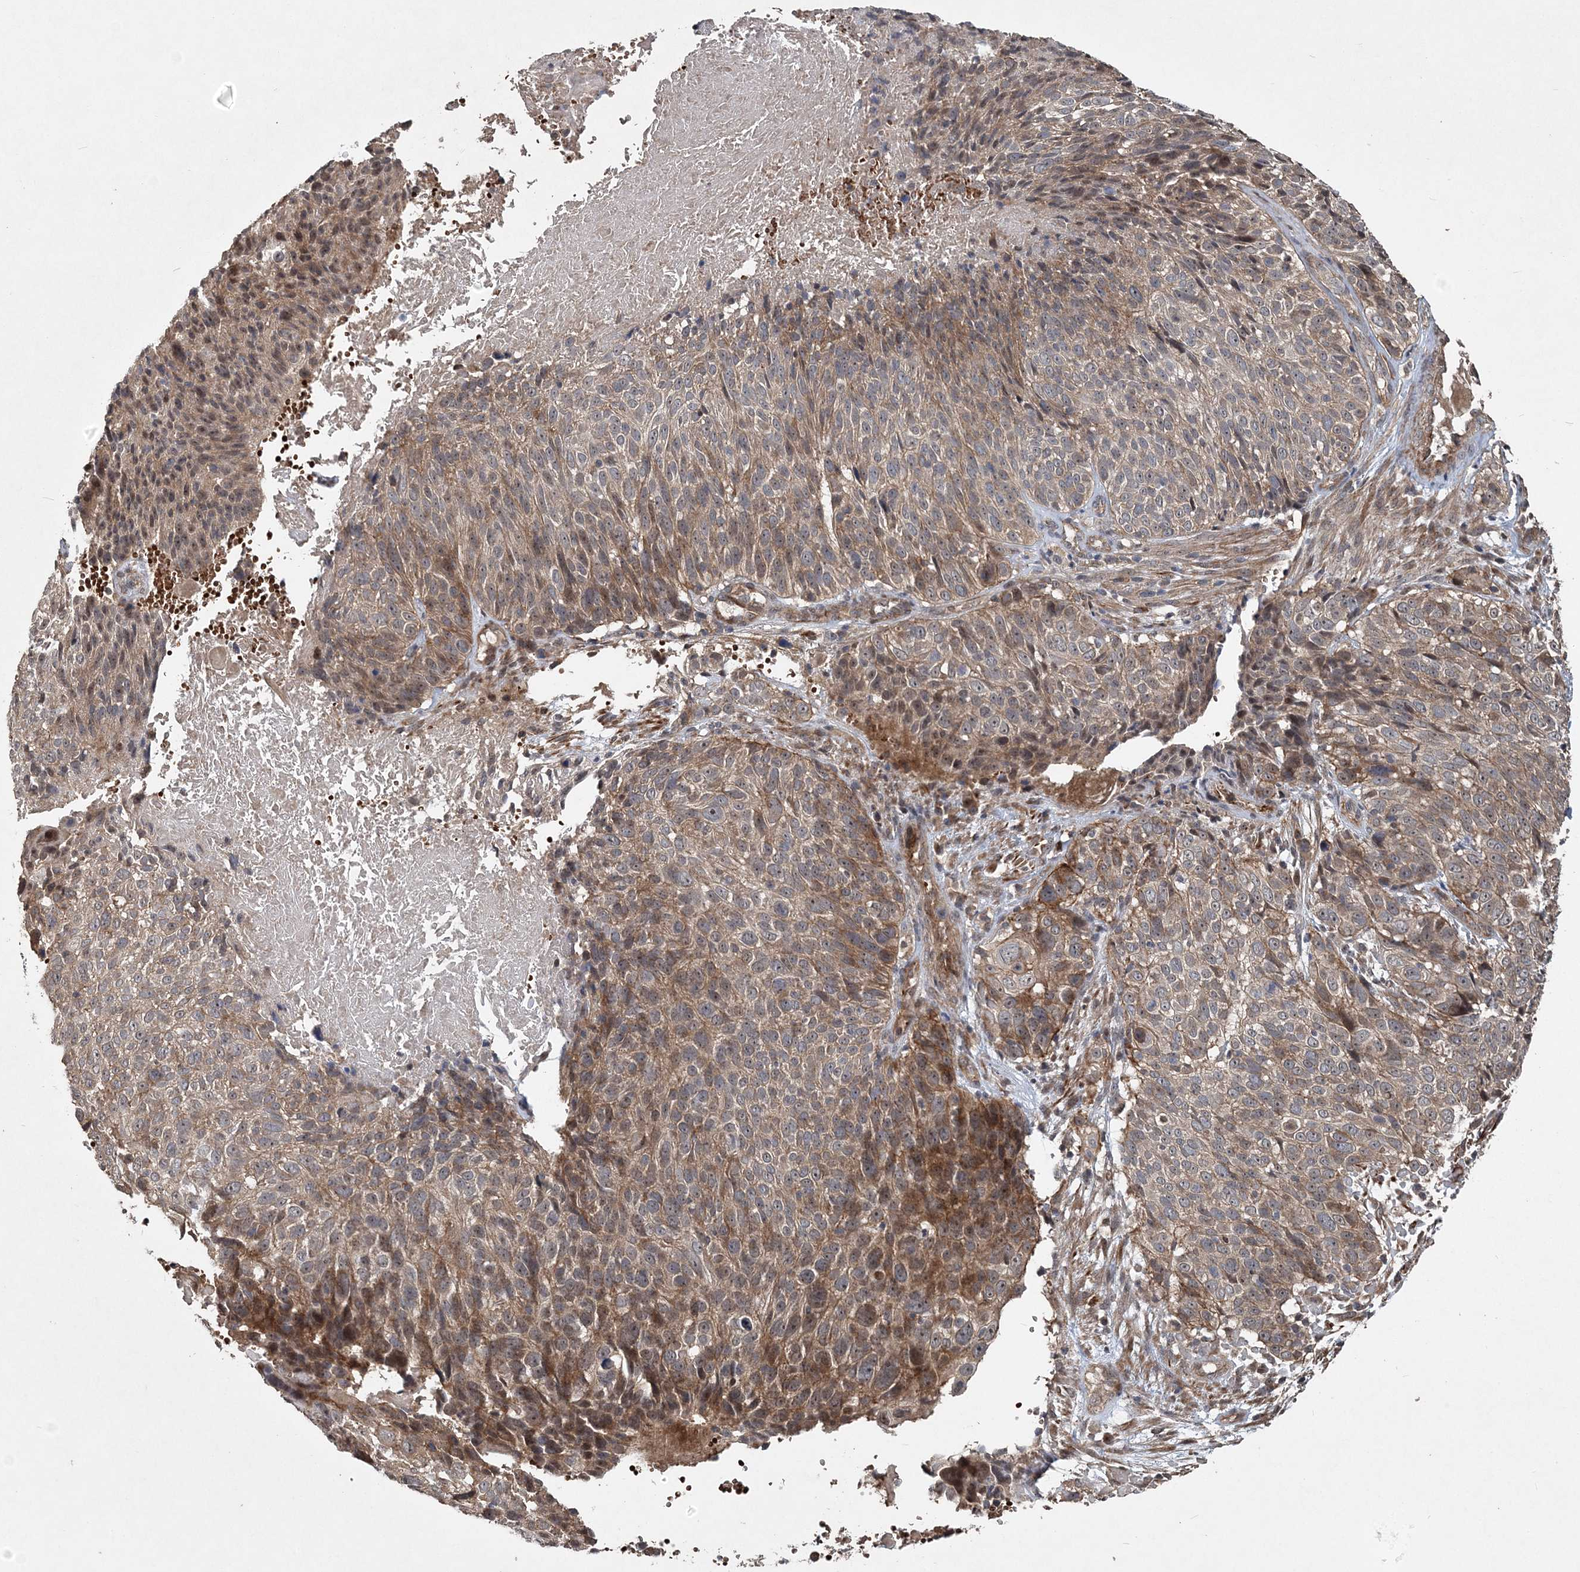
{"staining": {"intensity": "moderate", "quantity": ">75%", "location": "cytoplasmic/membranous"}, "tissue": "cervical cancer", "cell_type": "Tumor cells", "image_type": "cancer", "snomed": [{"axis": "morphology", "description": "Squamous cell carcinoma, NOS"}, {"axis": "topography", "description": "Cervix"}], "caption": "Protein expression analysis of human squamous cell carcinoma (cervical) reveals moderate cytoplasmic/membranous expression in about >75% of tumor cells.", "gene": "HYCC2", "patient": {"sex": "female", "age": 74}}